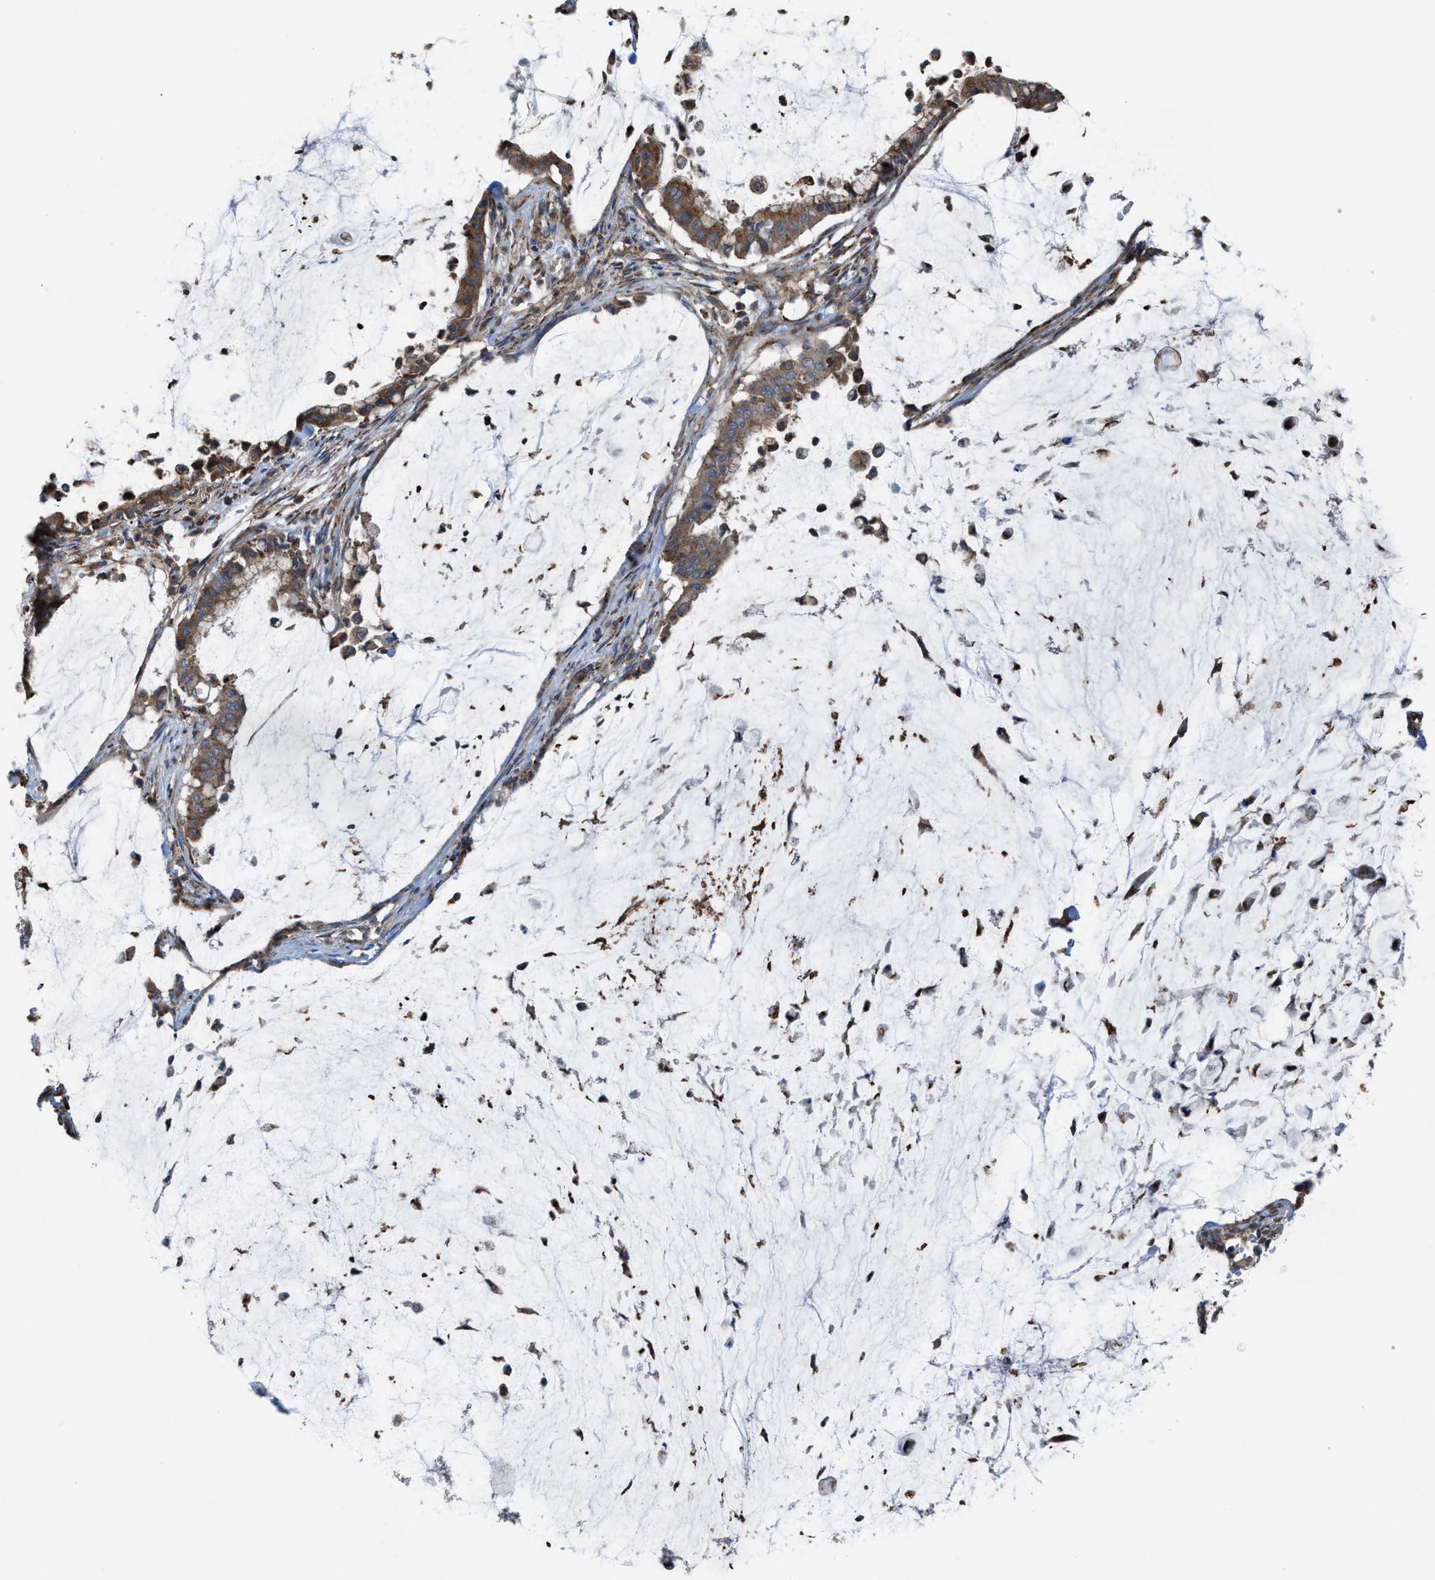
{"staining": {"intensity": "moderate", "quantity": ">75%", "location": "cytoplasmic/membranous"}, "tissue": "pancreatic cancer", "cell_type": "Tumor cells", "image_type": "cancer", "snomed": [{"axis": "morphology", "description": "Adenocarcinoma, NOS"}, {"axis": "topography", "description": "Pancreas"}], "caption": "DAB immunohistochemical staining of human pancreatic adenocarcinoma reveals moderate cytoplasmic/membranous protein positivity in approximately >75% of tumor cells.", "gene": "PLAA", "patient": {"sex": "male", "age": 41}}